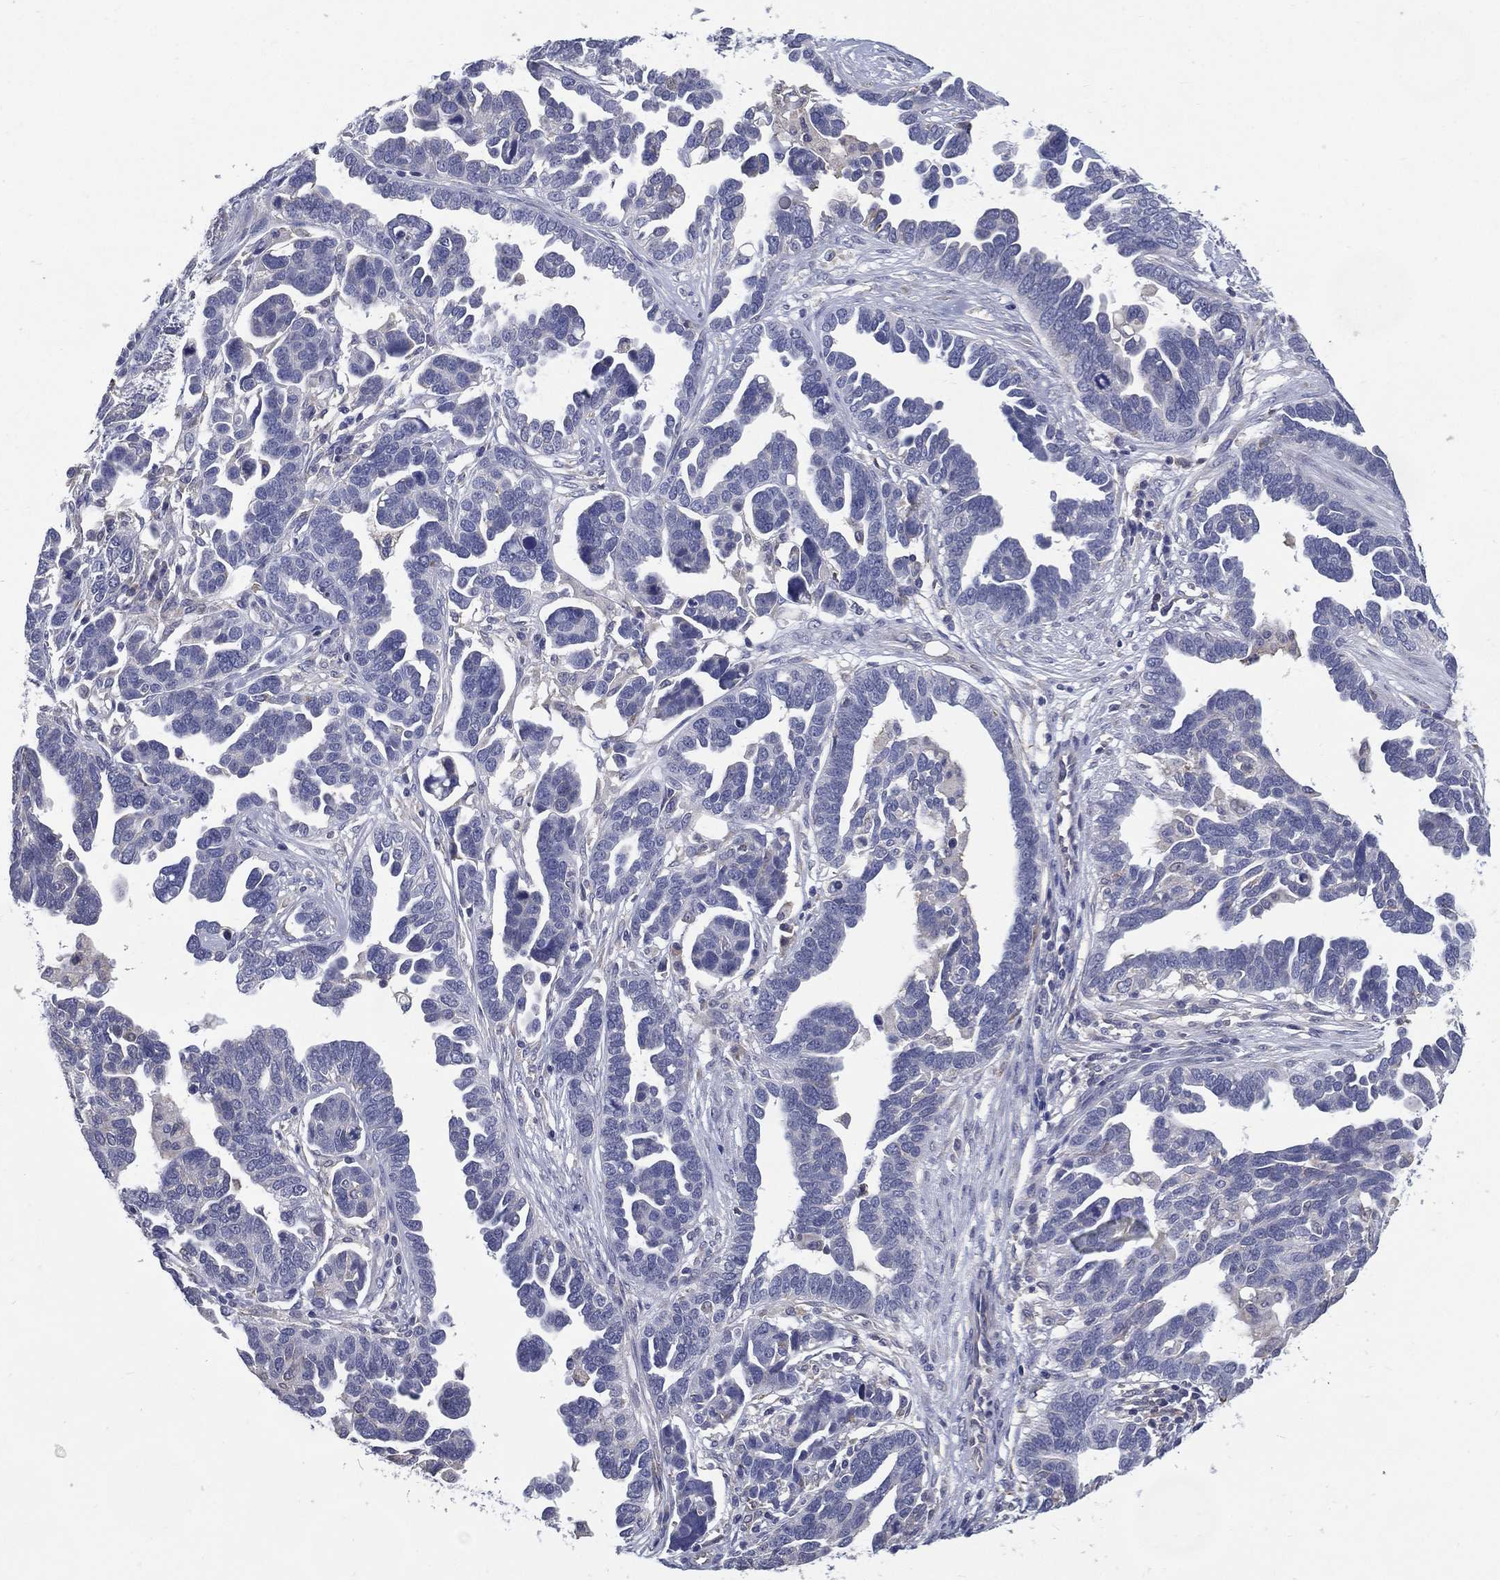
{"staining": {"intensity": "negative", "quantity": "none", "location": "none"}, "tissue": "ovarian cancer", "cell_type": "Tumor cells", "image_type": "cancer", "snomed": [{"axis": "morphology", "description": "Cystadenocarcinoma, serous, NOS"}, {"axis": "topography", "description": "Ovary"}], "caption": "Immunohistochemistry (IHC) of ovarian cancer (serous cystadenocarcinoma) exhibits no staining in tumor cells.", "gene": "C19orf18", "patient": {"sex": "female", "age": 54}}